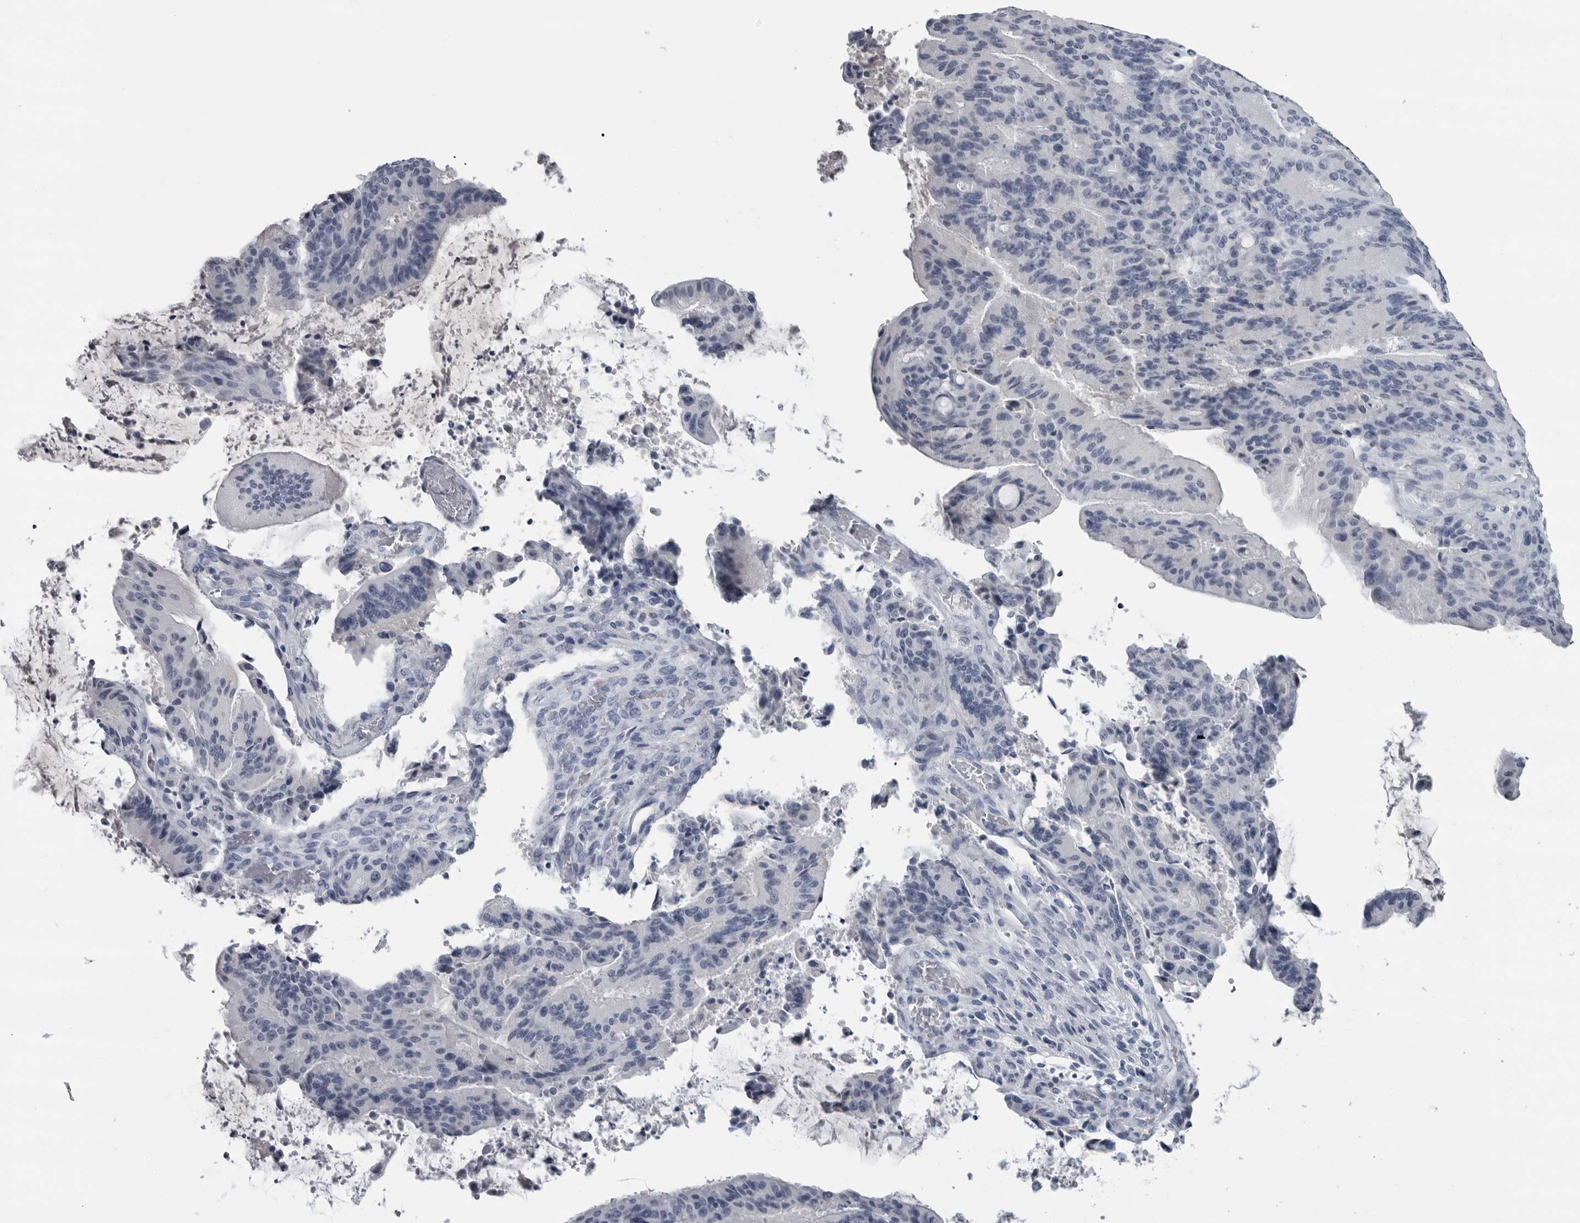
{"staining": {"intensity": "negative", "quantity": "none", "location": "none"}, "tissue": "liver cancer", "cell_type": "Tumor cells", "image_type": "cancer", "snomed": [{"axis": "morphology", "description": "Normal tissue, NOS"}, {"axis": "morphology", "description": "Cholangiocarcinoma"}, {"axis": "topography", "description": "Liver"}, {"axis": "topography", "description": "Peripheral nerve tissue"}], "caption": "This is an immunohistochemistry image of human cholangiocarcinoma (liver). There is no positivity in tumor cells.", "gene": "AMPD1", "patient": {"sex": "female", "age": 73}}